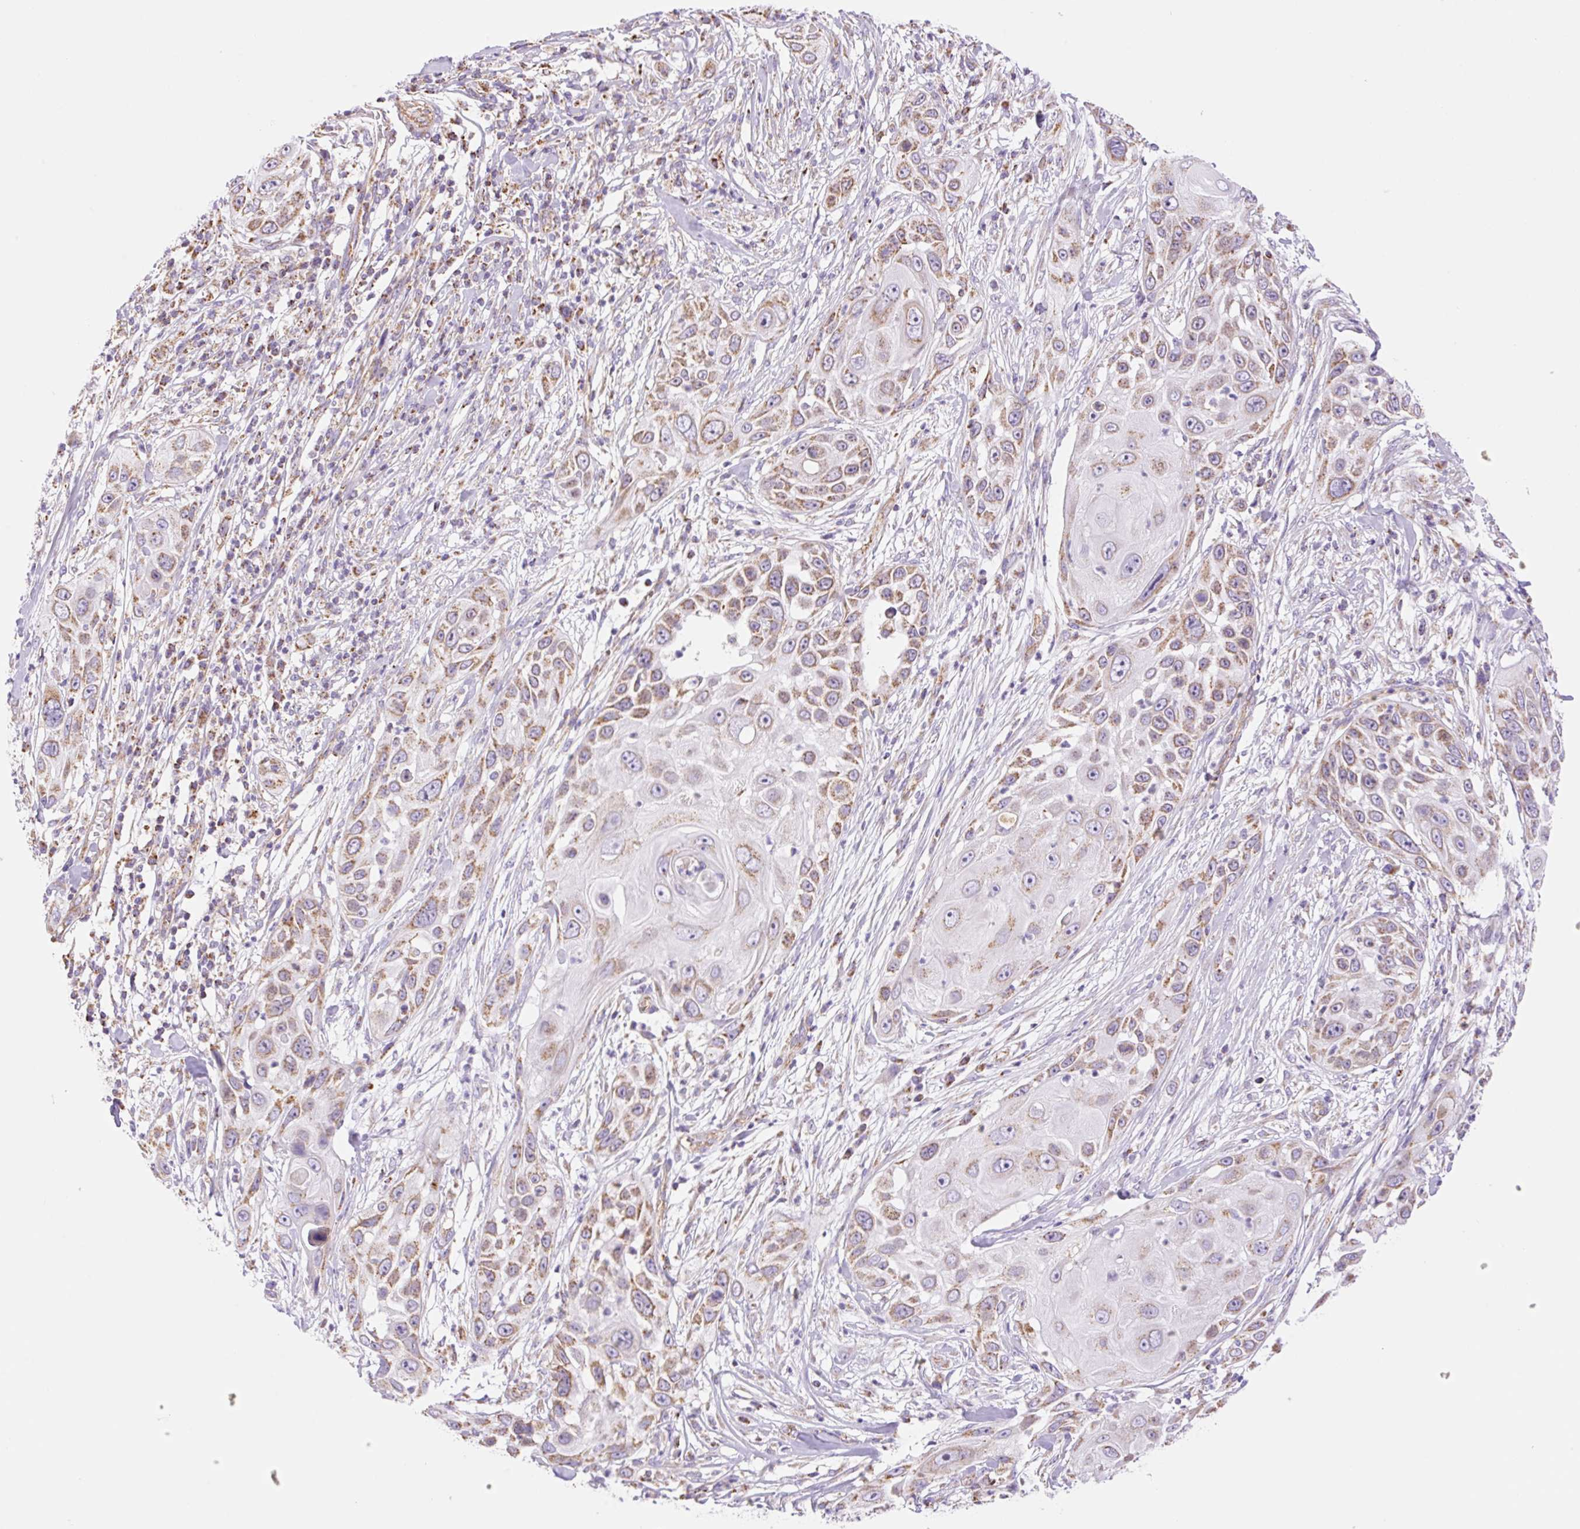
{"staining": {"intensity": "moderate", "quantity": ">75%", "location": "cytoplasmic/membranous"}, "tissue": "skin cancer", "cell_type": "Tumor cells", "image_type": "cancer", "snomed": [{"axis": "morphology", "description": "Squamous cell carcinoma, NOS"}, {"axis": "topography", "description": "Skin"}], "caption": "Protein expression analysis of skin squamous cell carcinoma demonstrates moderate cytoplasmic/membranous staining in about >75% of tumor cells. Immunohistochemistry (ihc) stains the protein in brown and the nuclei are stained blue.", "gene": "ESAM", "patient": {"sex": "female", "age": 44}}